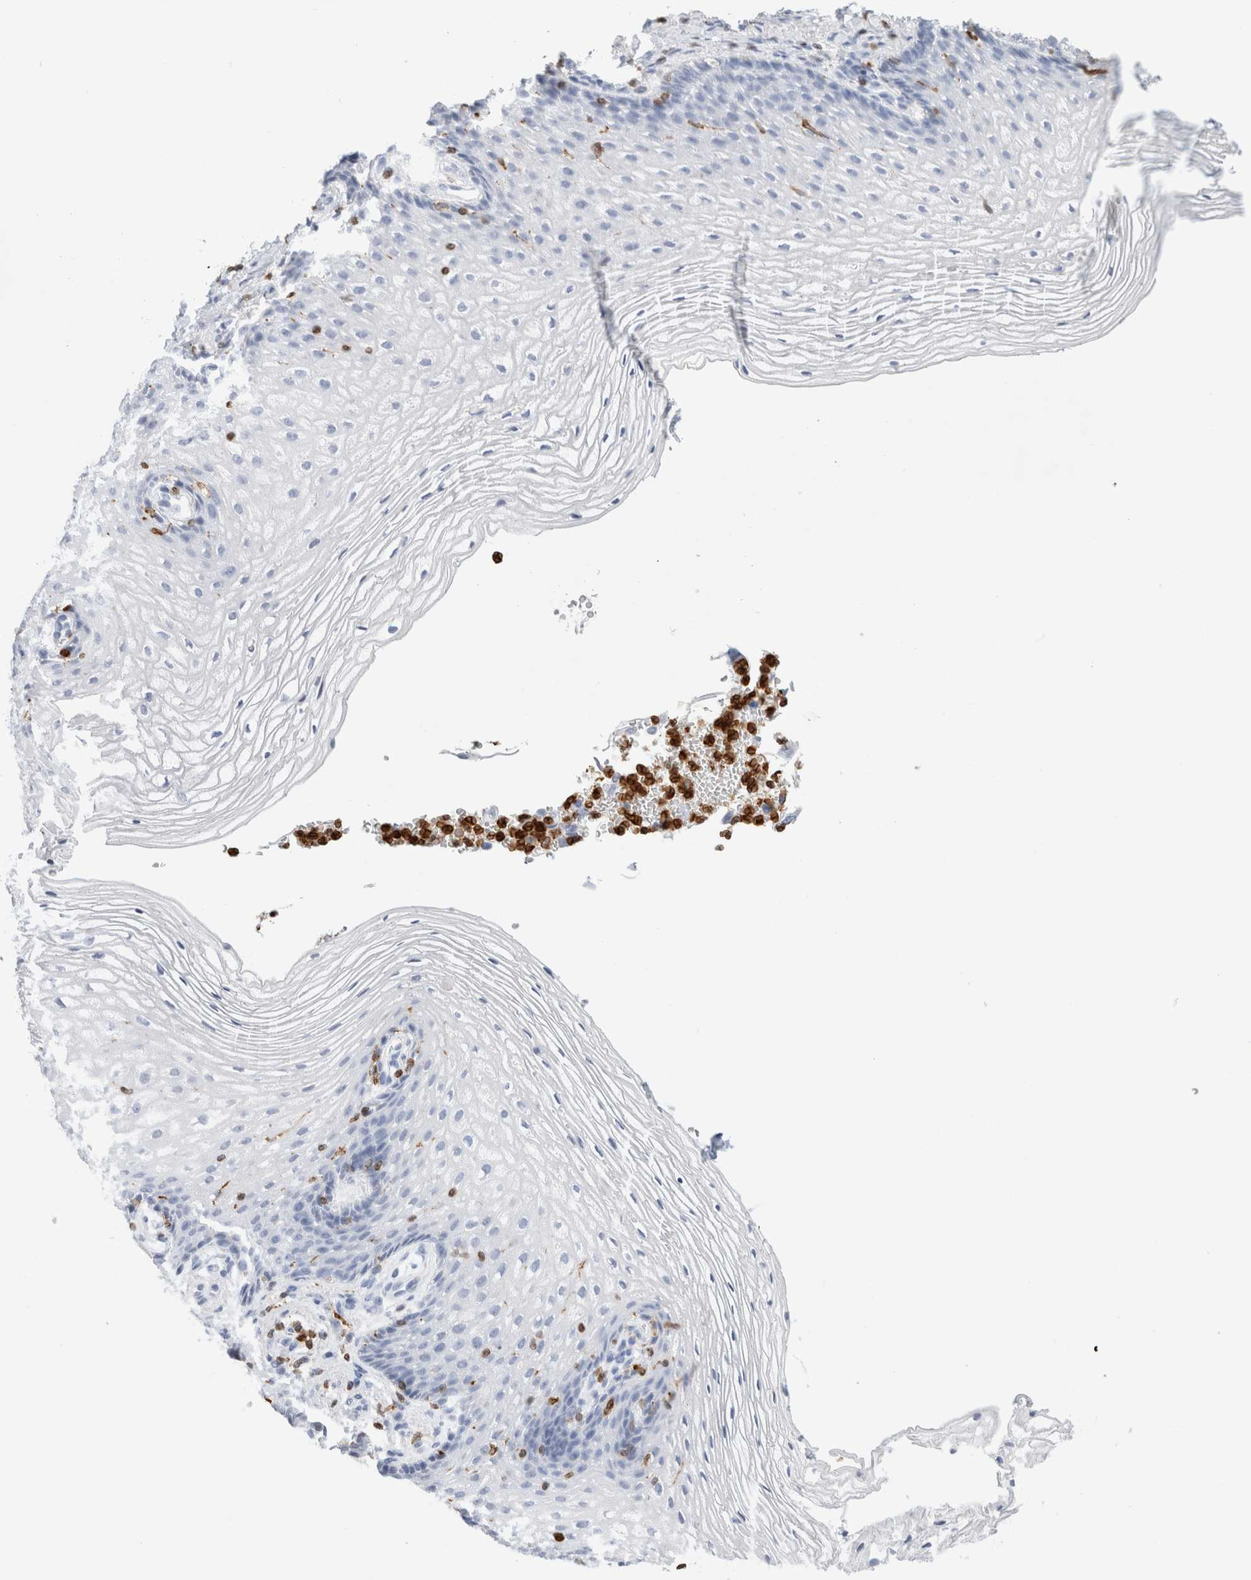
{"staining": {"intensity": "negative", "quantity": "none", "location": "none"}, "tissue": "vagina", "cell_type": "Squamous epithelial cells", "image_type": "normal", "snomed": [{"axis": "morphology", "description": "Normal tissue, NOS"}, {"axis": "topography", "description": "Vagina"}], "caption": "A histopathology image of vagina stained for a protein exhibits no brown staining in squamous epithelial cells.", "gene": "ALOX5AP", "patient": {"sex": "female", "age": 60}}